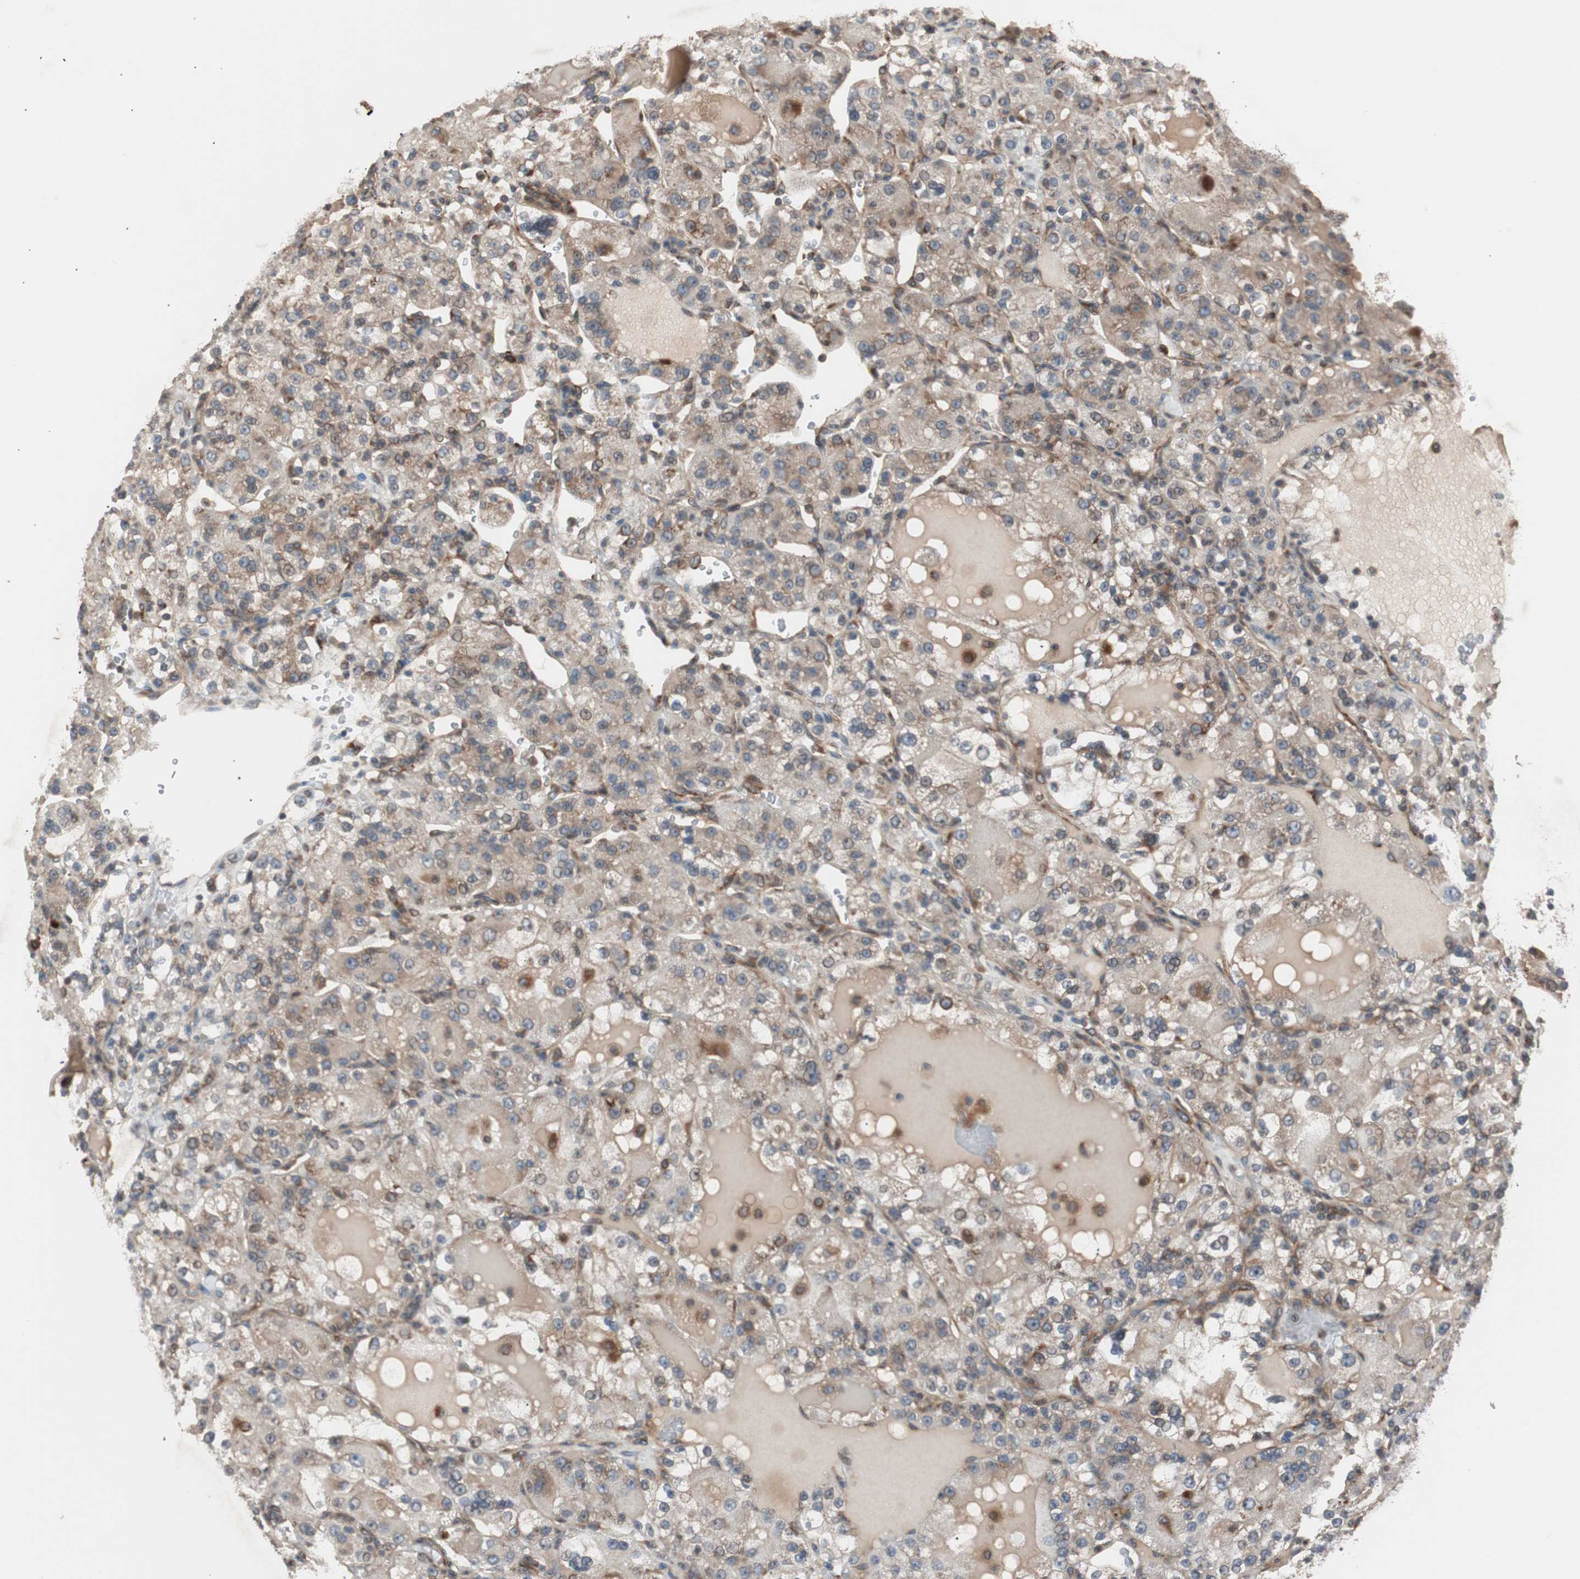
{"staining": {"intensity": "moderate", "quantity": ">75%", "location": "cytoplasmic/membranous"}, "tissue": "renal cancer", "cell_type": "Tumor cells", "image_type": "cancer", "snomed": [{"axis": "morphology", "description": "Normal tissue, NOS"}, {"axis": "morphology", "description": "Adenocarcinoma, NOS"}, {"axis": "topography", "description": "Kidney"}], "caption": "A histopathology image of renal cancer stained for a protein demonstrates moderate cytoplasmic/membranous brown staining in tumor cells. Using DAB (3,3'-diaminobenzidine) (brown) and hematoxylin (blue) stains, captured at high magnification using brightfield microscopy.", "gene": "LZTS1", "patient": {"sex": "male", "age": 61}}